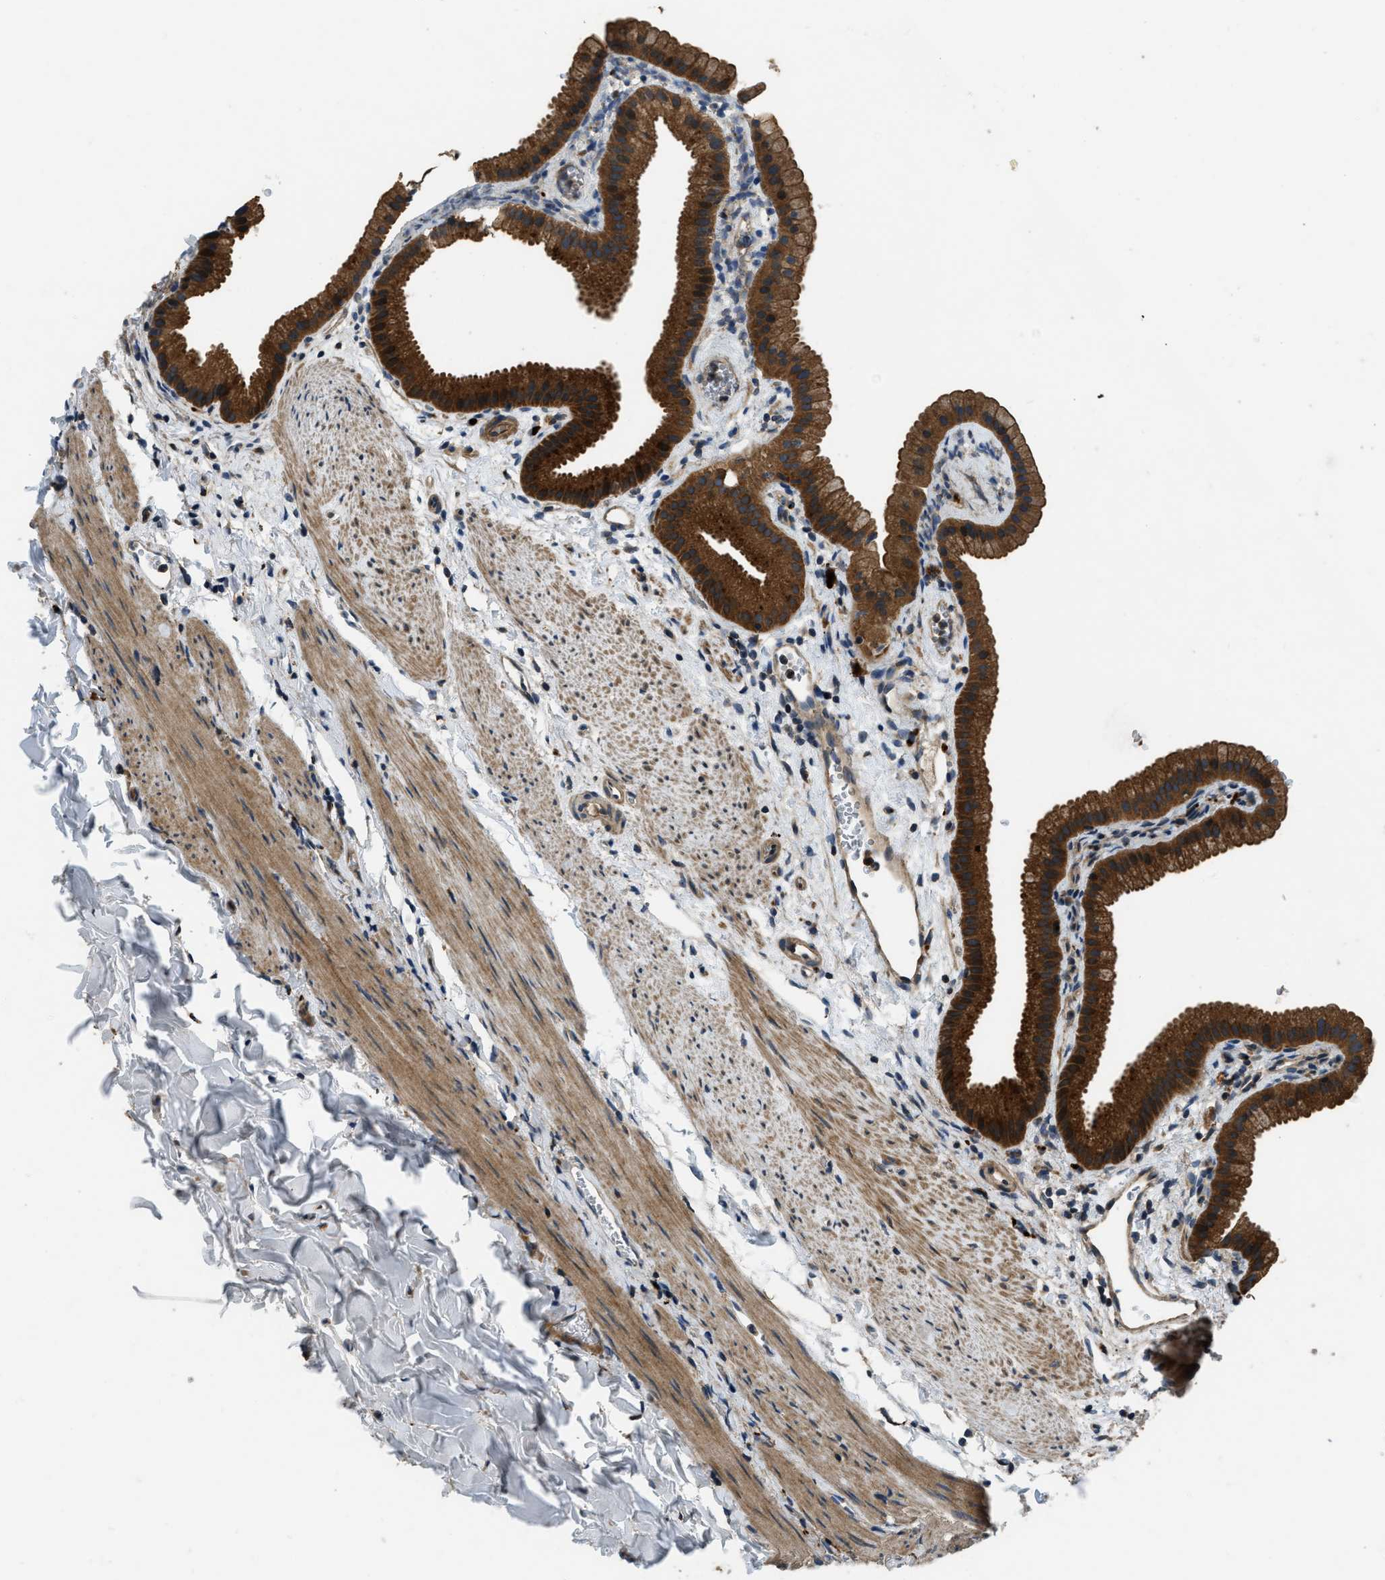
{"staining": {"intensity": "strong", "quantity": ">75%", "location": "cytoplasmic/membranous"}, "tissue": "gallbladder", "cell_type": "Glandular cells", "image_type": "normal", "snomed": [{"axis": "morphology", "description": "Normal tissue, NOS"}, {"axis": "topography", "description": "Gallbladder"}], "caption": "Immunohistochemical staining of benign gallbladder exhibits strong cytoplasmic/membranous protein expression in about >75% of glandular cells. (brown staining indicates protein expression, while blue staining denotes nuclei).", "gene": "GGH", "patient": {"sex": "female", "age": 64}}